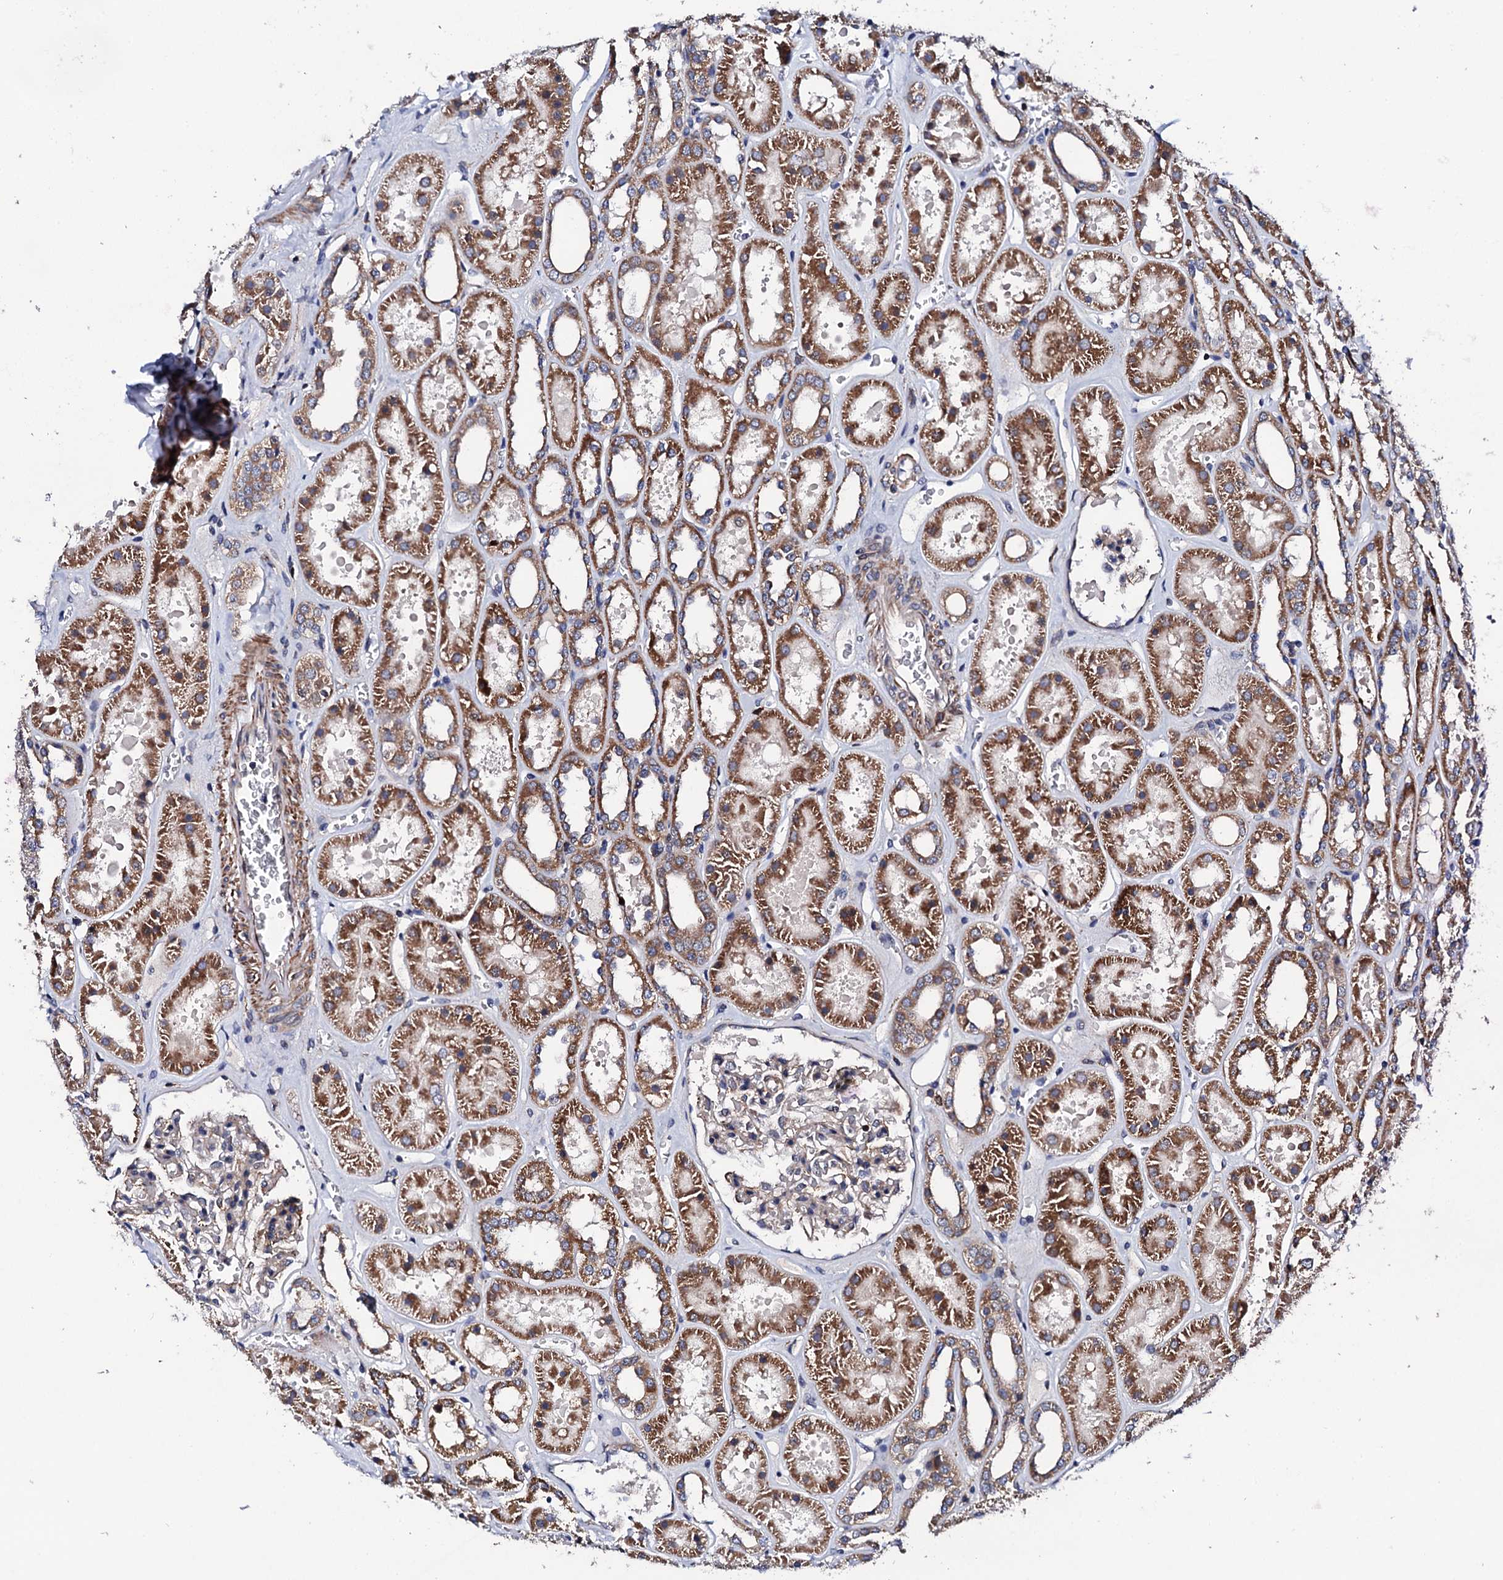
{"staining": {"intensity": "weak", "quantity": "25%-75%", "location": "cytoplasmic/membranous"}, "tissue": "kidney", "cell_type": "Cells in glomeruli", "image_type": "normal", "snomed": [{"axis": "morphology", "description": "Normal tissue, NOS"}, {"axis": "topography", "description": "Kidney"}], "caption": "Protein expression analysis of benign kidney shows weak cytoplasmic/membranous expression in about 25%-75% of cells in glomeruli. Immunohistochemistry (ihc) stains the protein of interest in brown and the nuclei are stained blue.", "gene": "COG4", "patient": {"sex": "female", "age": 41}}